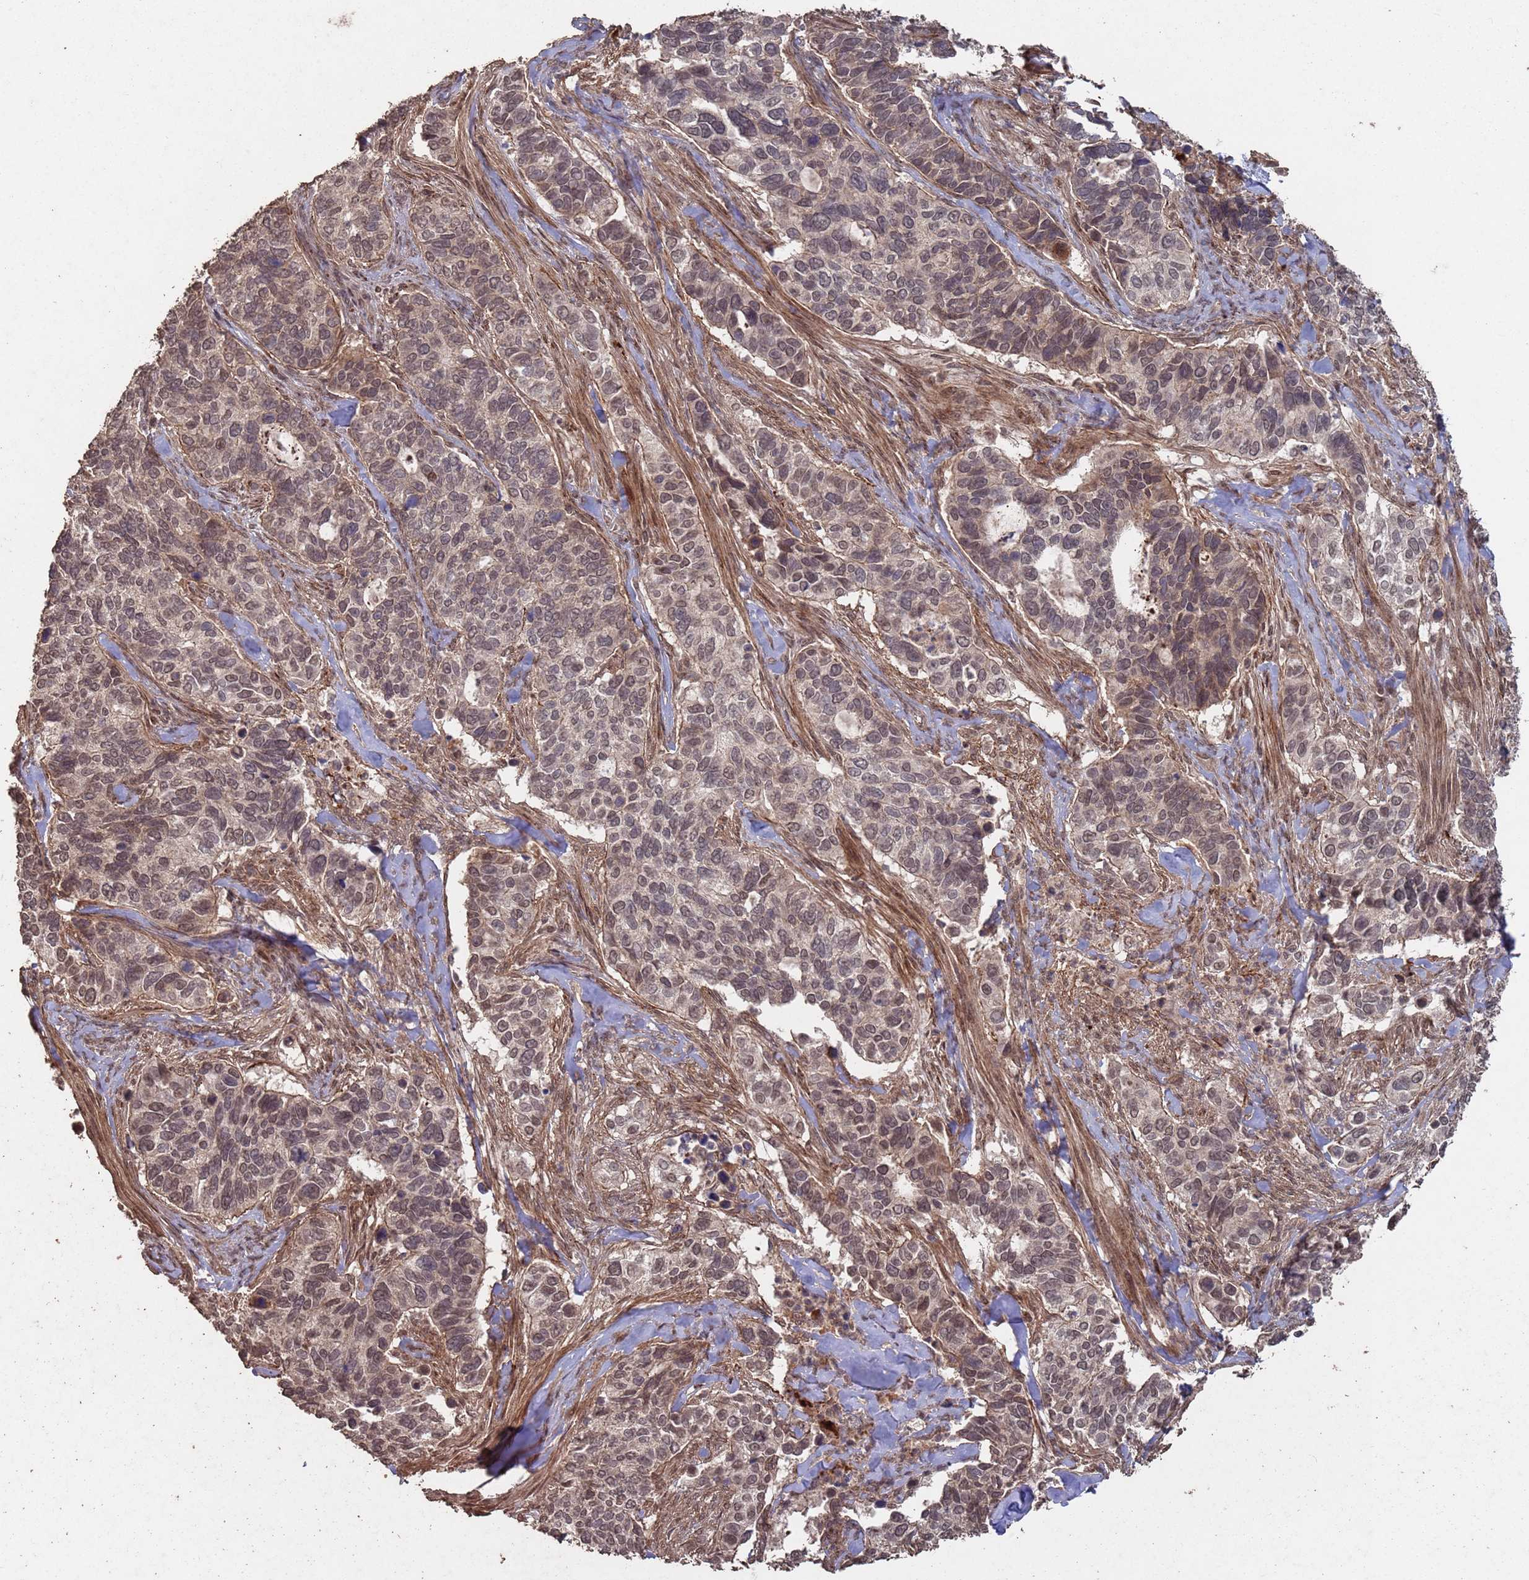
{"staining": {"intensity": "moderate", "quantity": ">75%", "location": "nuclear"}, "tissue": "cervical cancer", "cell_type": "Tumor cells", "image_type": "cancer", "snomed": [{"axis": "morphology", "description": "Squamous cell carcinoma, NOS"}, {"axis": "topography", "description": "Cervix"}], "caption": "A high-resolution image shows immunohistochemistry staining of cervical cancer (squamous cell carcinoma), which reveals moderate nuclear expression in about >75% of tumor cells.", "gene": "FRAT1", "patient": {"sex": "female", "age": 38}}